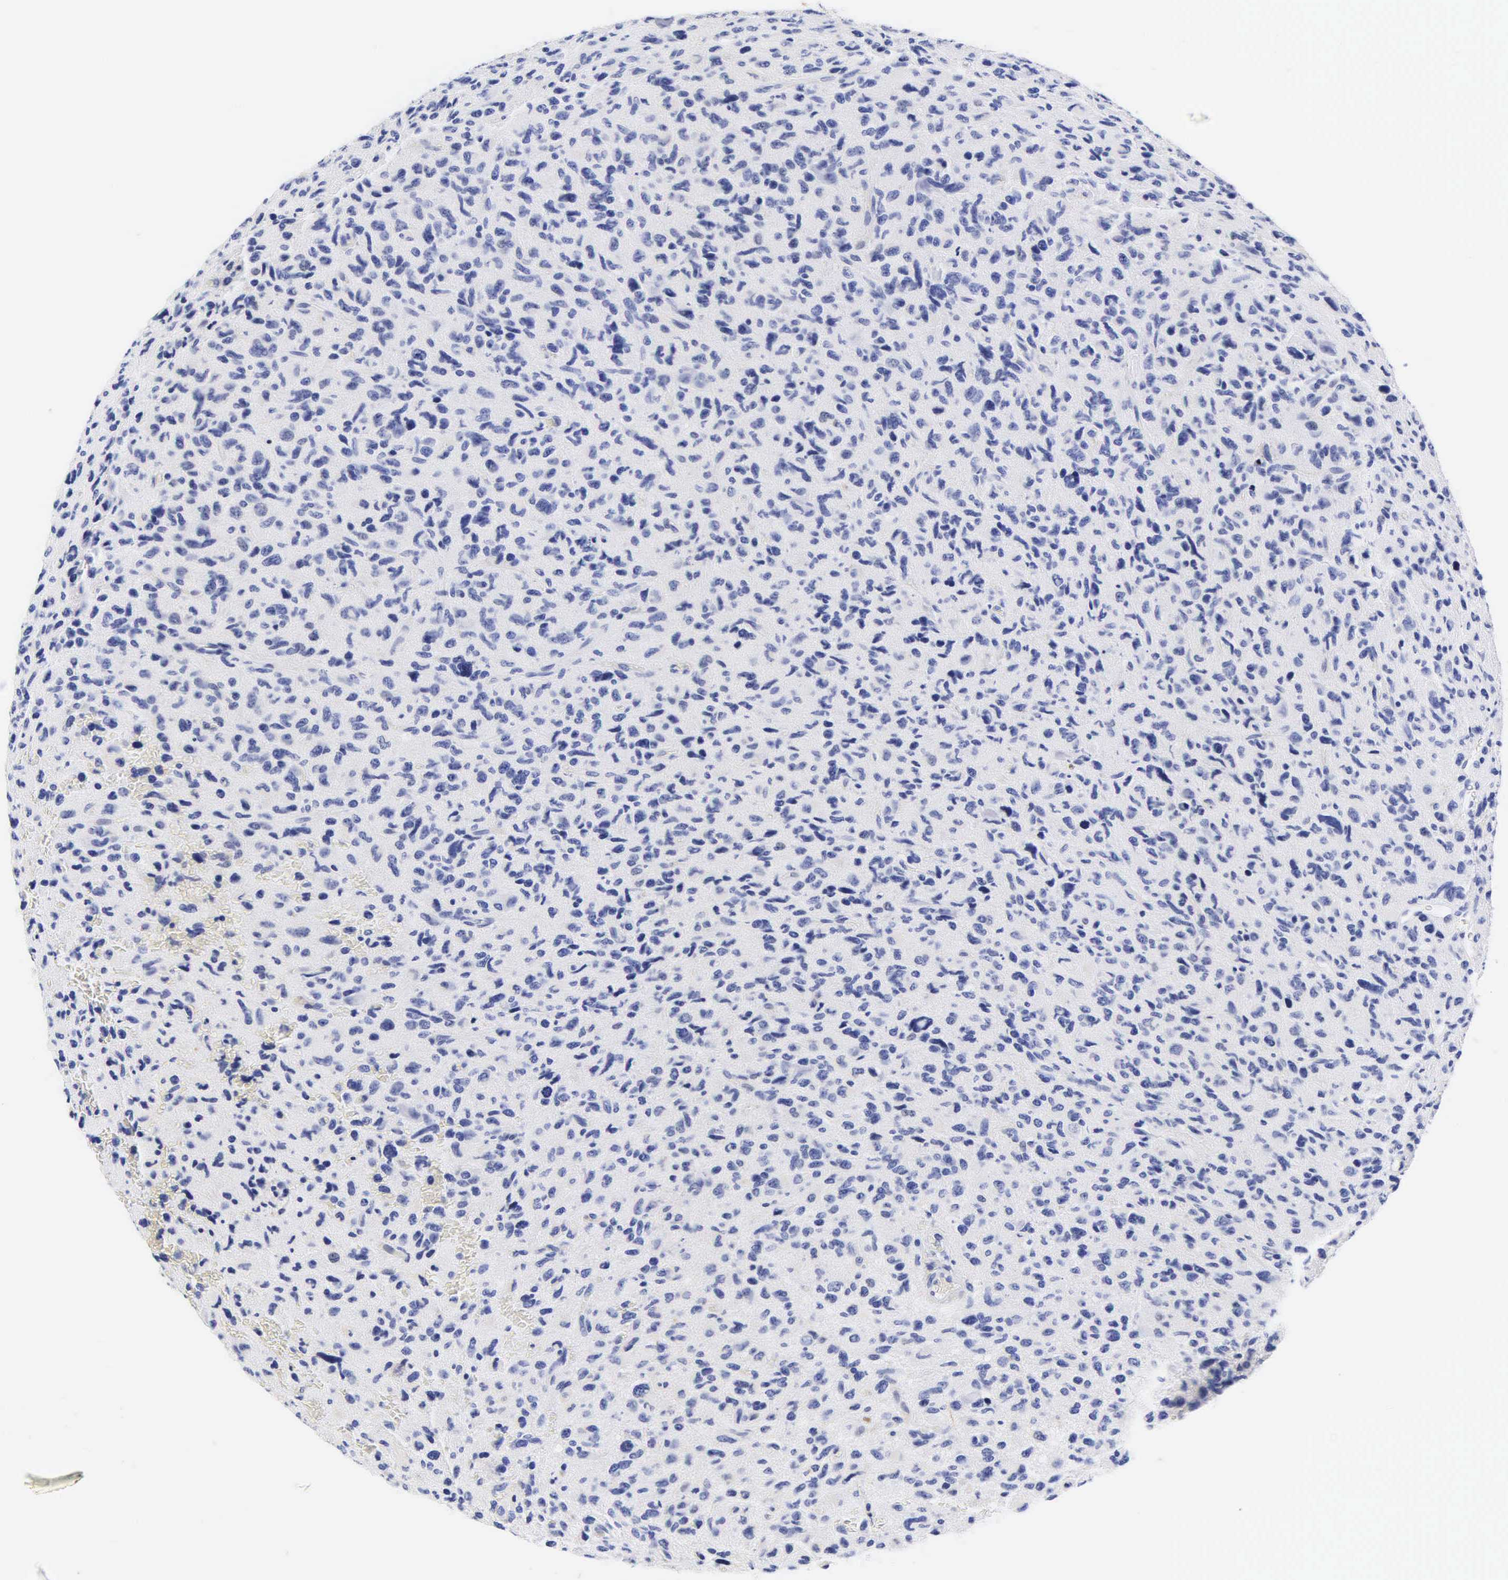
{"staining": {"intensity": "negative", "quantity": "none", "location": "none"}, "tissue": "glioma", "cell_type": "Tumor cells", "image_type": "cancer", "snomed": [{"axis": "morphology", "description": "Glioma, malignant, High grade"}, {"axis": "topography", "description": "Brain"}], "caption": "IHC photomicrograph of neoplastic tissue: human glioma stained with DAB (3,3'-diaminobenzidine) shows no significant protein expression in tumor cells.", "gene": "DES", "patient": {"sex": "female", "age": 60}}